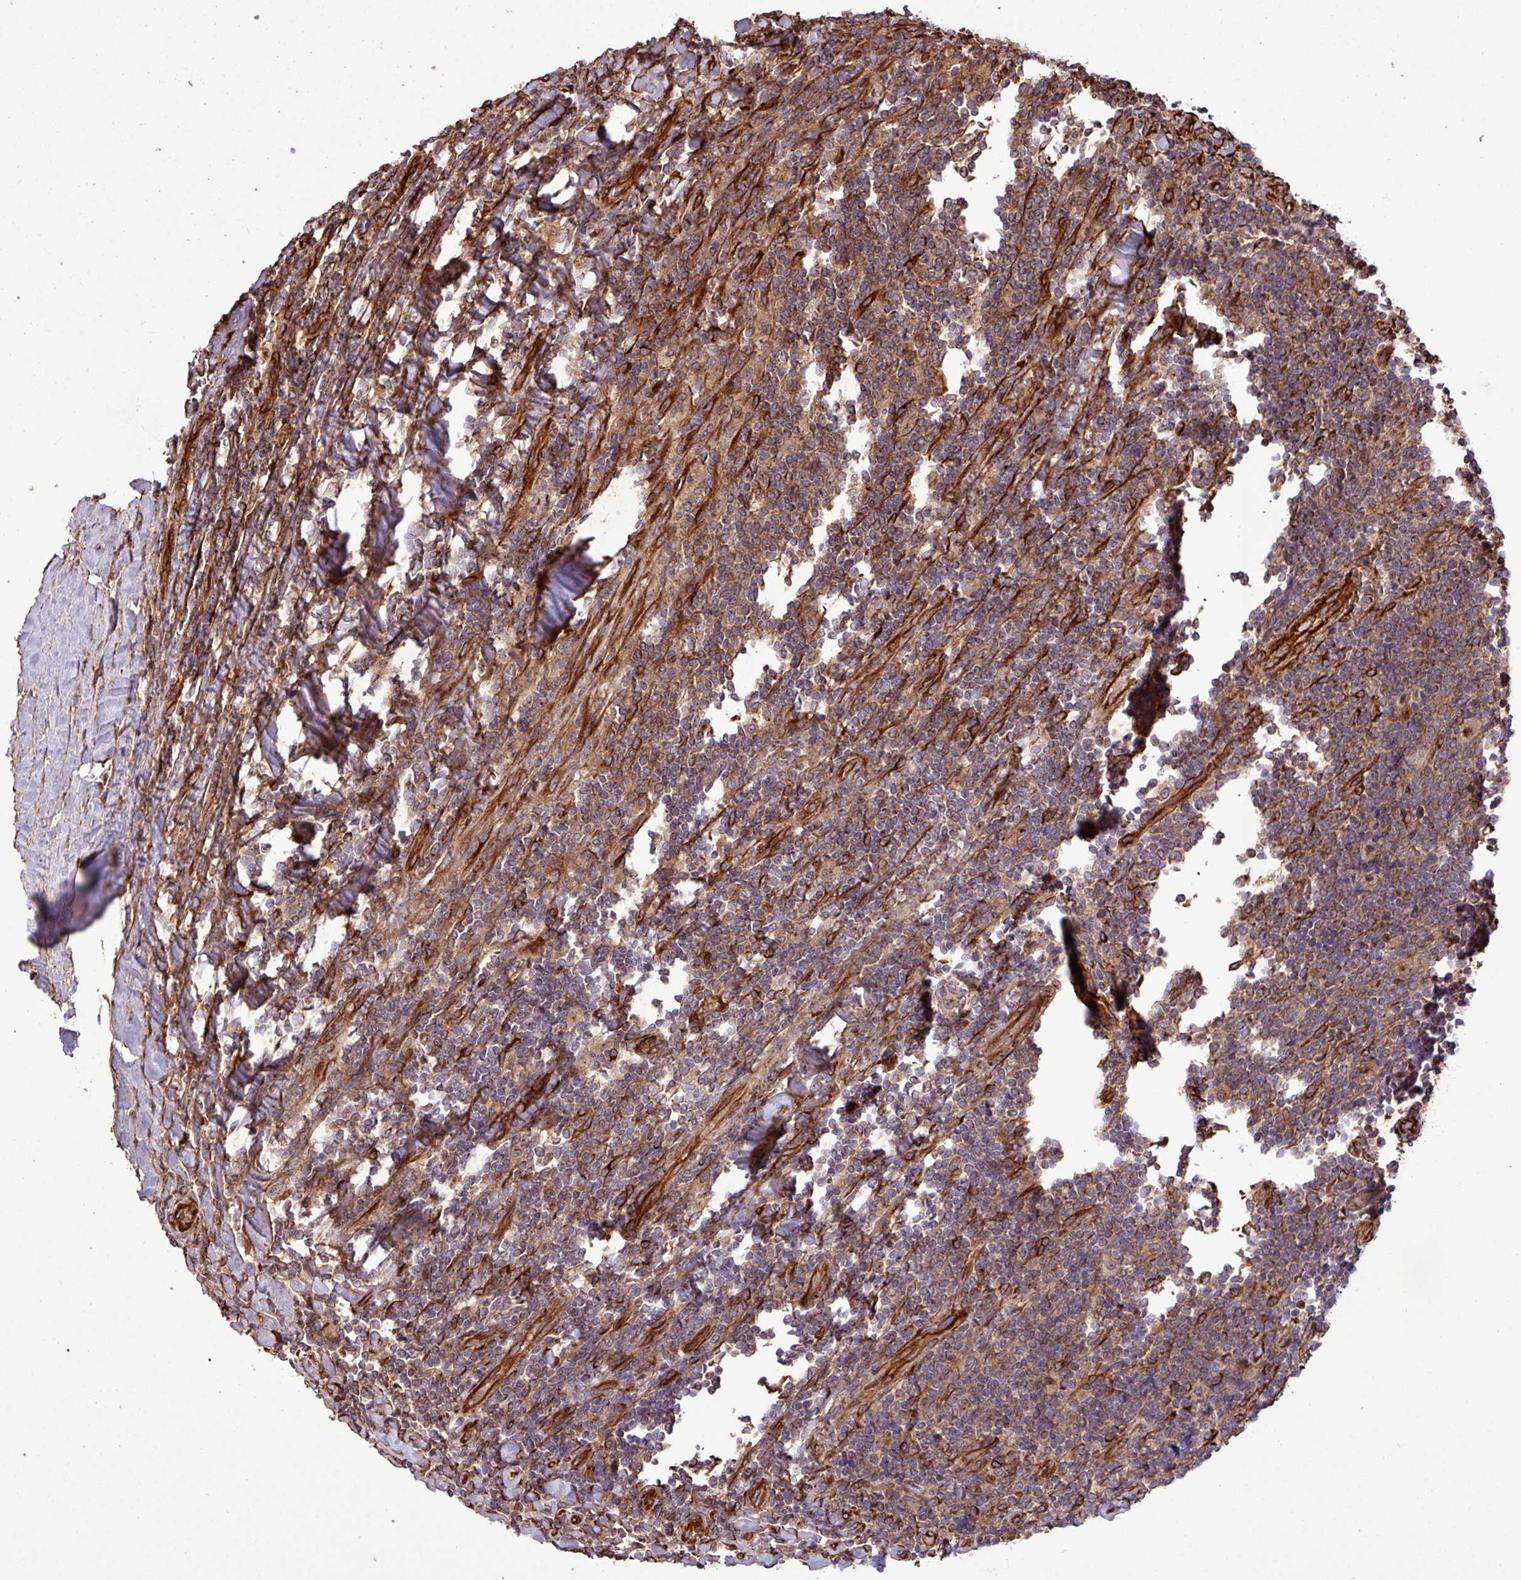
{"staining": {"intensity": "moderate", "quantity": "25%-75%", "location": "cytoplasmic/membranous"}, "tissue": "lymphoma", "cell_type": "Tumor cells", "image_type": "cancer", "snomed": [{"axis": "morphology", "description": "Malignant lymphoma, non-Hodgkin's type, Low grade"}, {"axis": "topography", "description": "Lymph node"}], "caption": "Brown immunohistochemical staining in lymphoma shows moderate cytoplasmic/membranous positivity in about 25%-75% of tumor cells.", "gene": "ZNF300", "patient": {"sex": "male", "age": 52}}